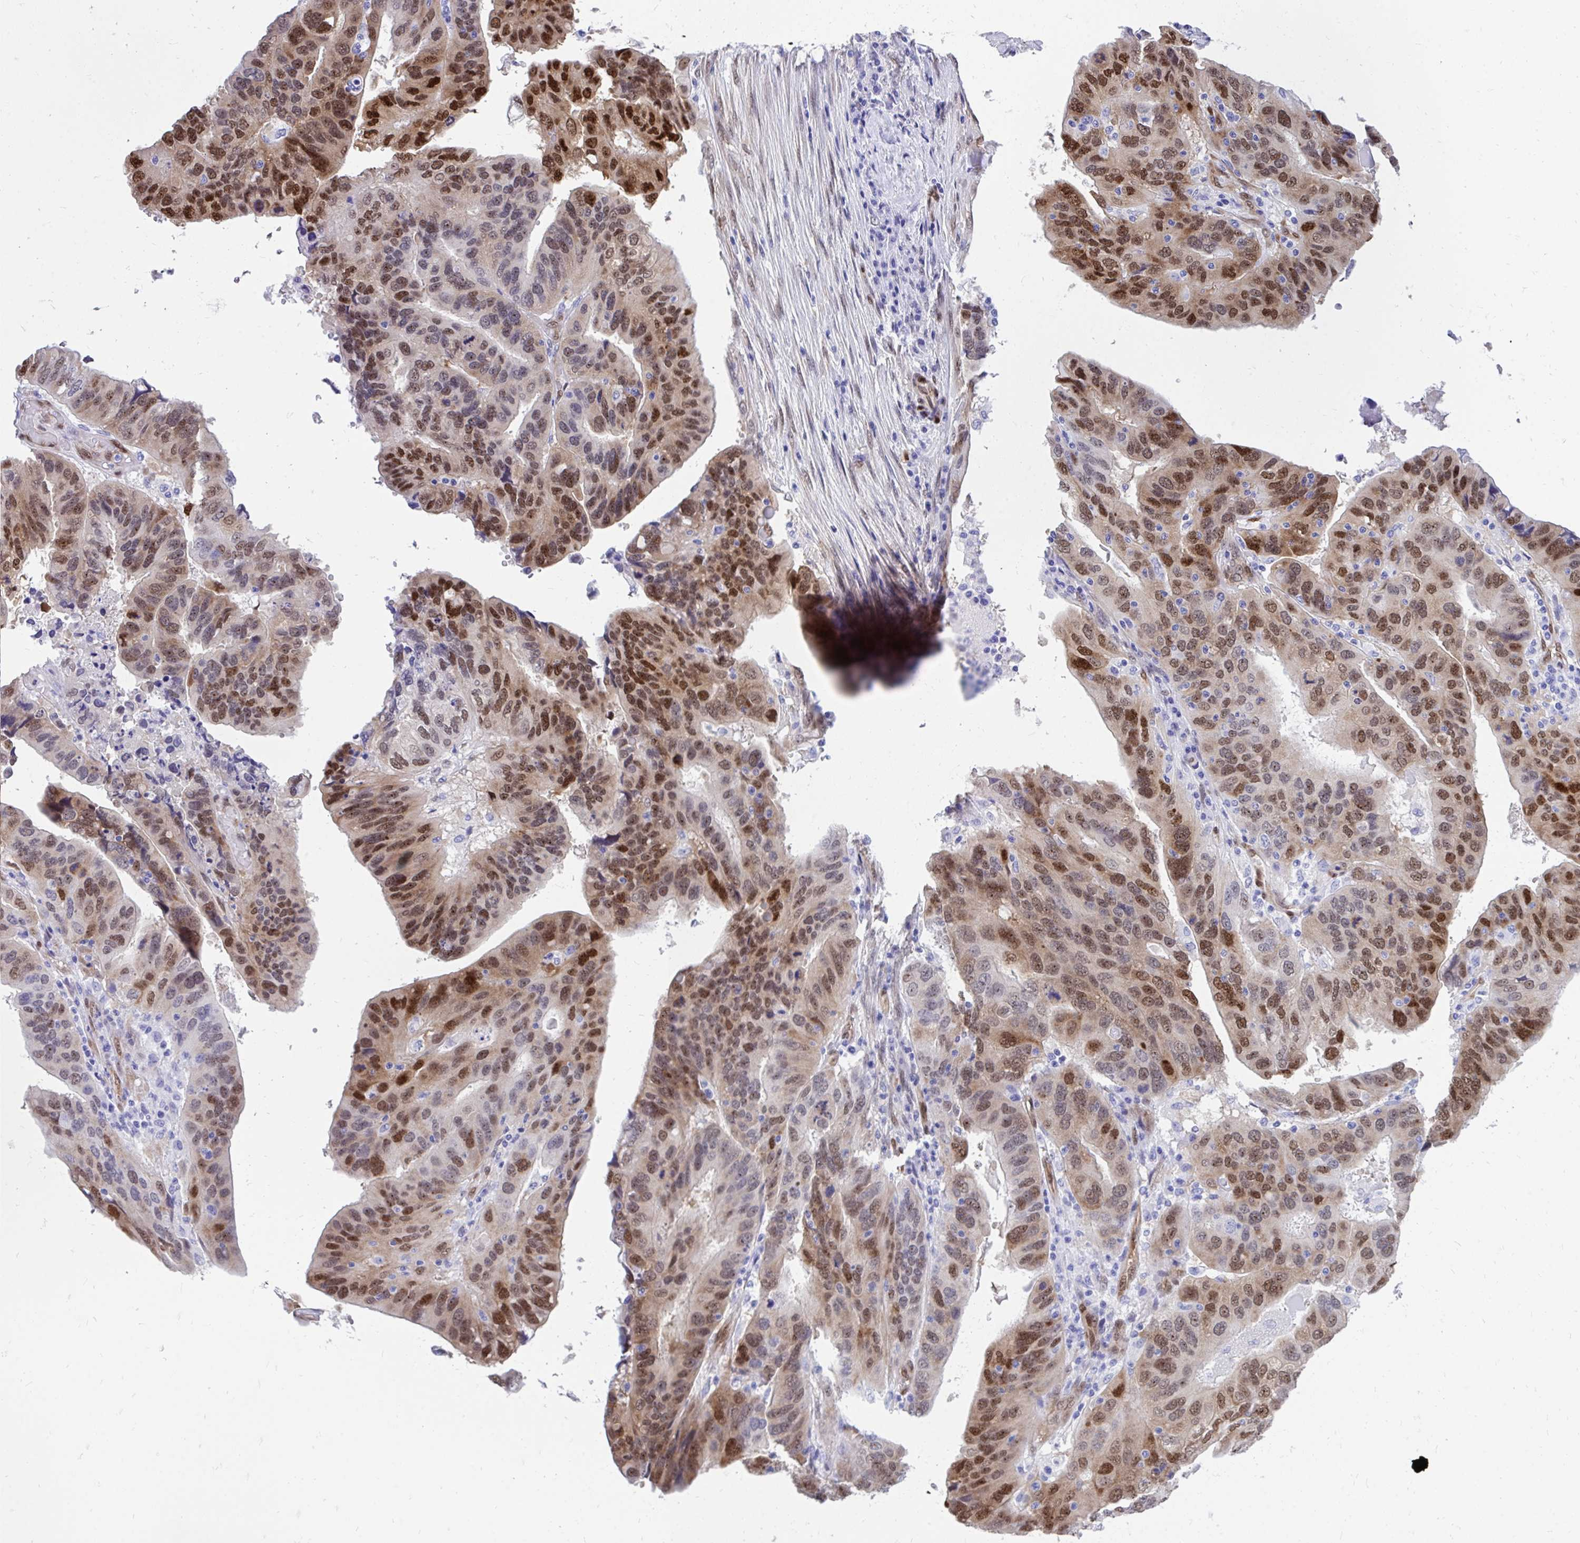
{"staining": {"intensity": "moderate", "quantity": ">75%", "location": "nuclear"}, "tissue": "ovarian cancer", "cell_type": "Tumor cells", "image_type": "cancer", "snomed": [{"axis": "morphology", "description": "Cystadenocarcinoma, serous, NOS"}, {"axis": "topography", "description": "Ovary"}], "caption": "Moderate nuclear expression is present in approximately >75% of tumor cells in serous cystadenocarcinoma (ovarian).", "gene": "RBPMS", "patient": {"sex": "female", "age": 79}}